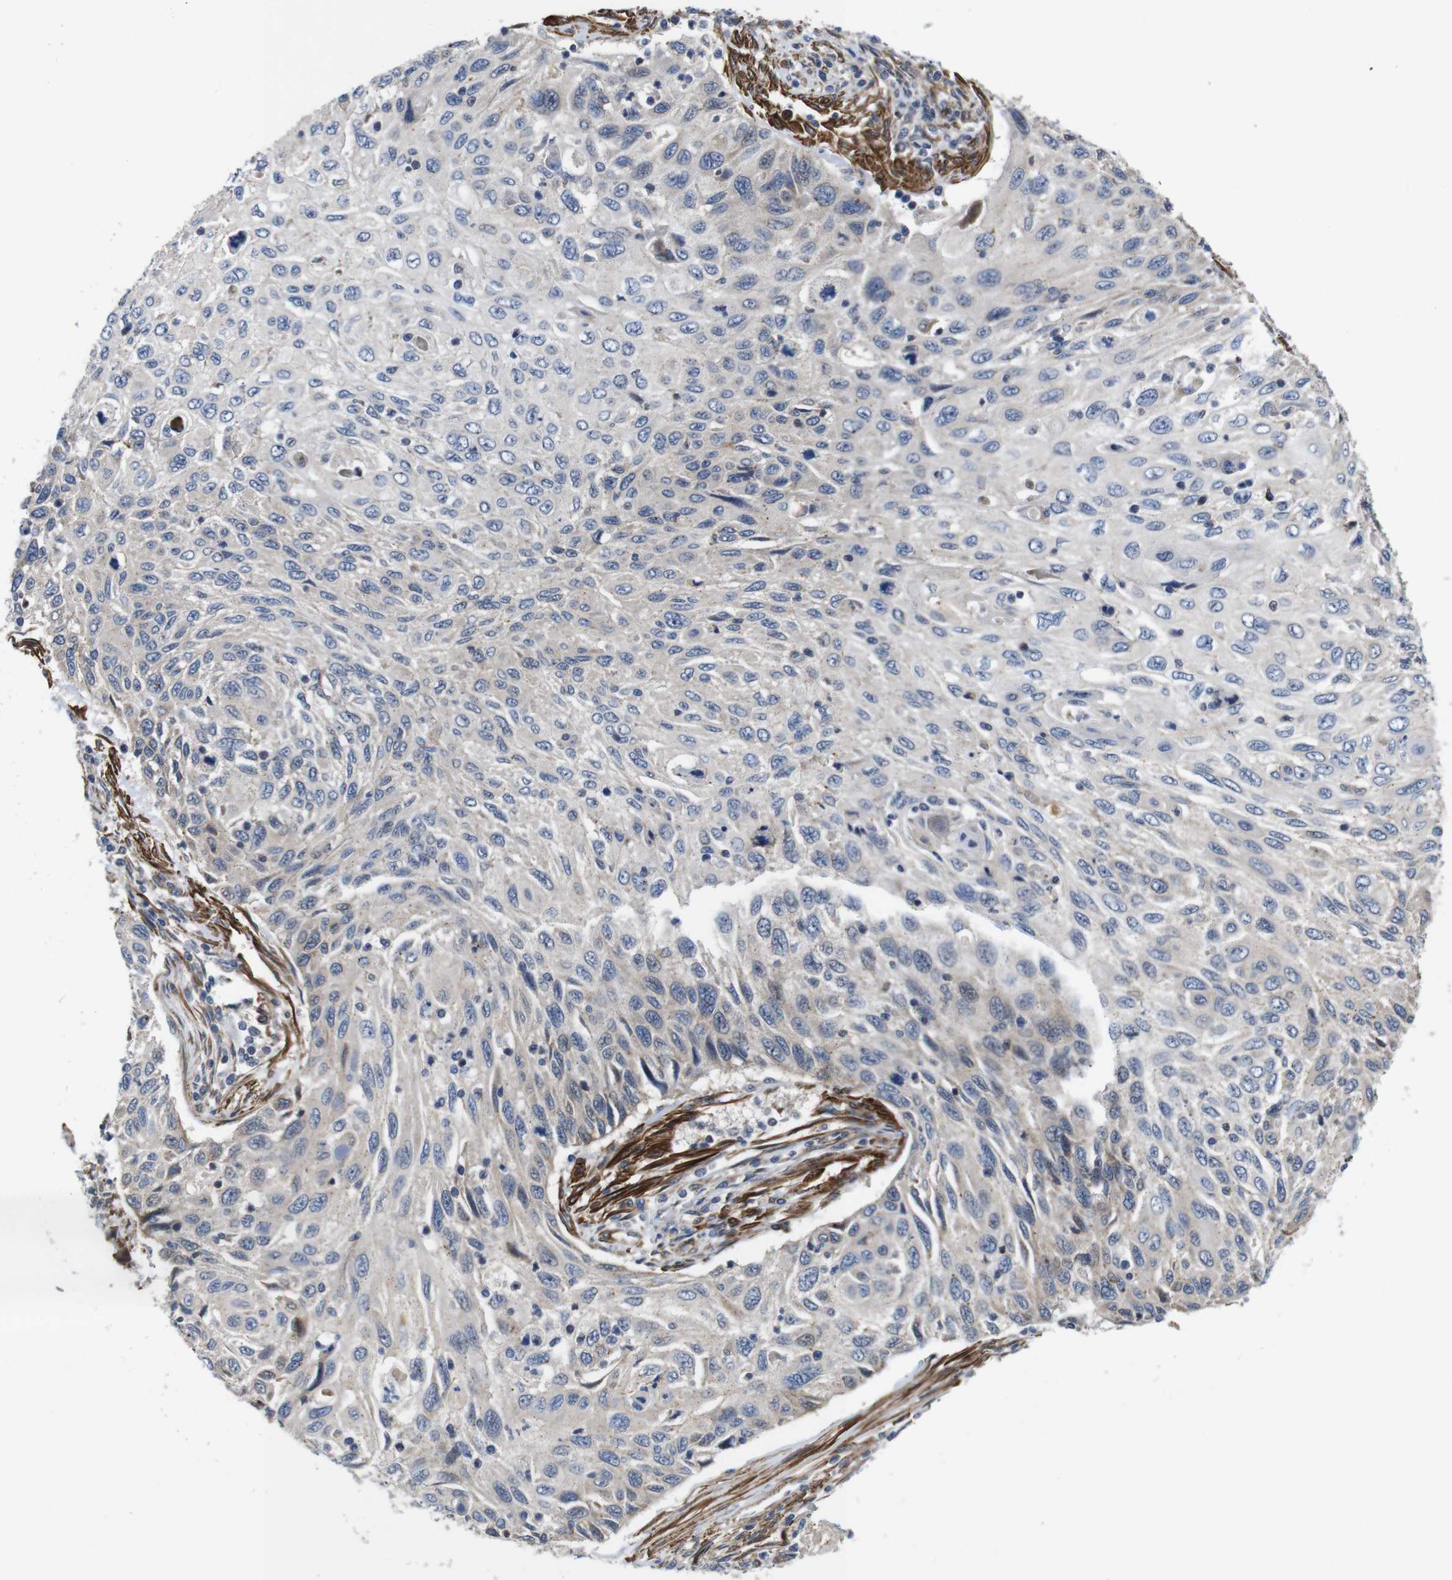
{"staining": {"intensity": "negative", "quantity": "none", "location": "none"}, "tissue": "cervical cancer", "cell_type": "Tumor cells", "image_type": "cancer", "snomed": [{"axis": "morphology", "description": "Squamous cell carcinoma, NOS"}, {"axis": "topography", "description": "Cervix"}], "caption": "Image shows no significant protein positivity in tumor cells of squamous cell carcinoma (cervical).", "gene": "GGT7", "patient": {"sex": "female", "age": 70}}